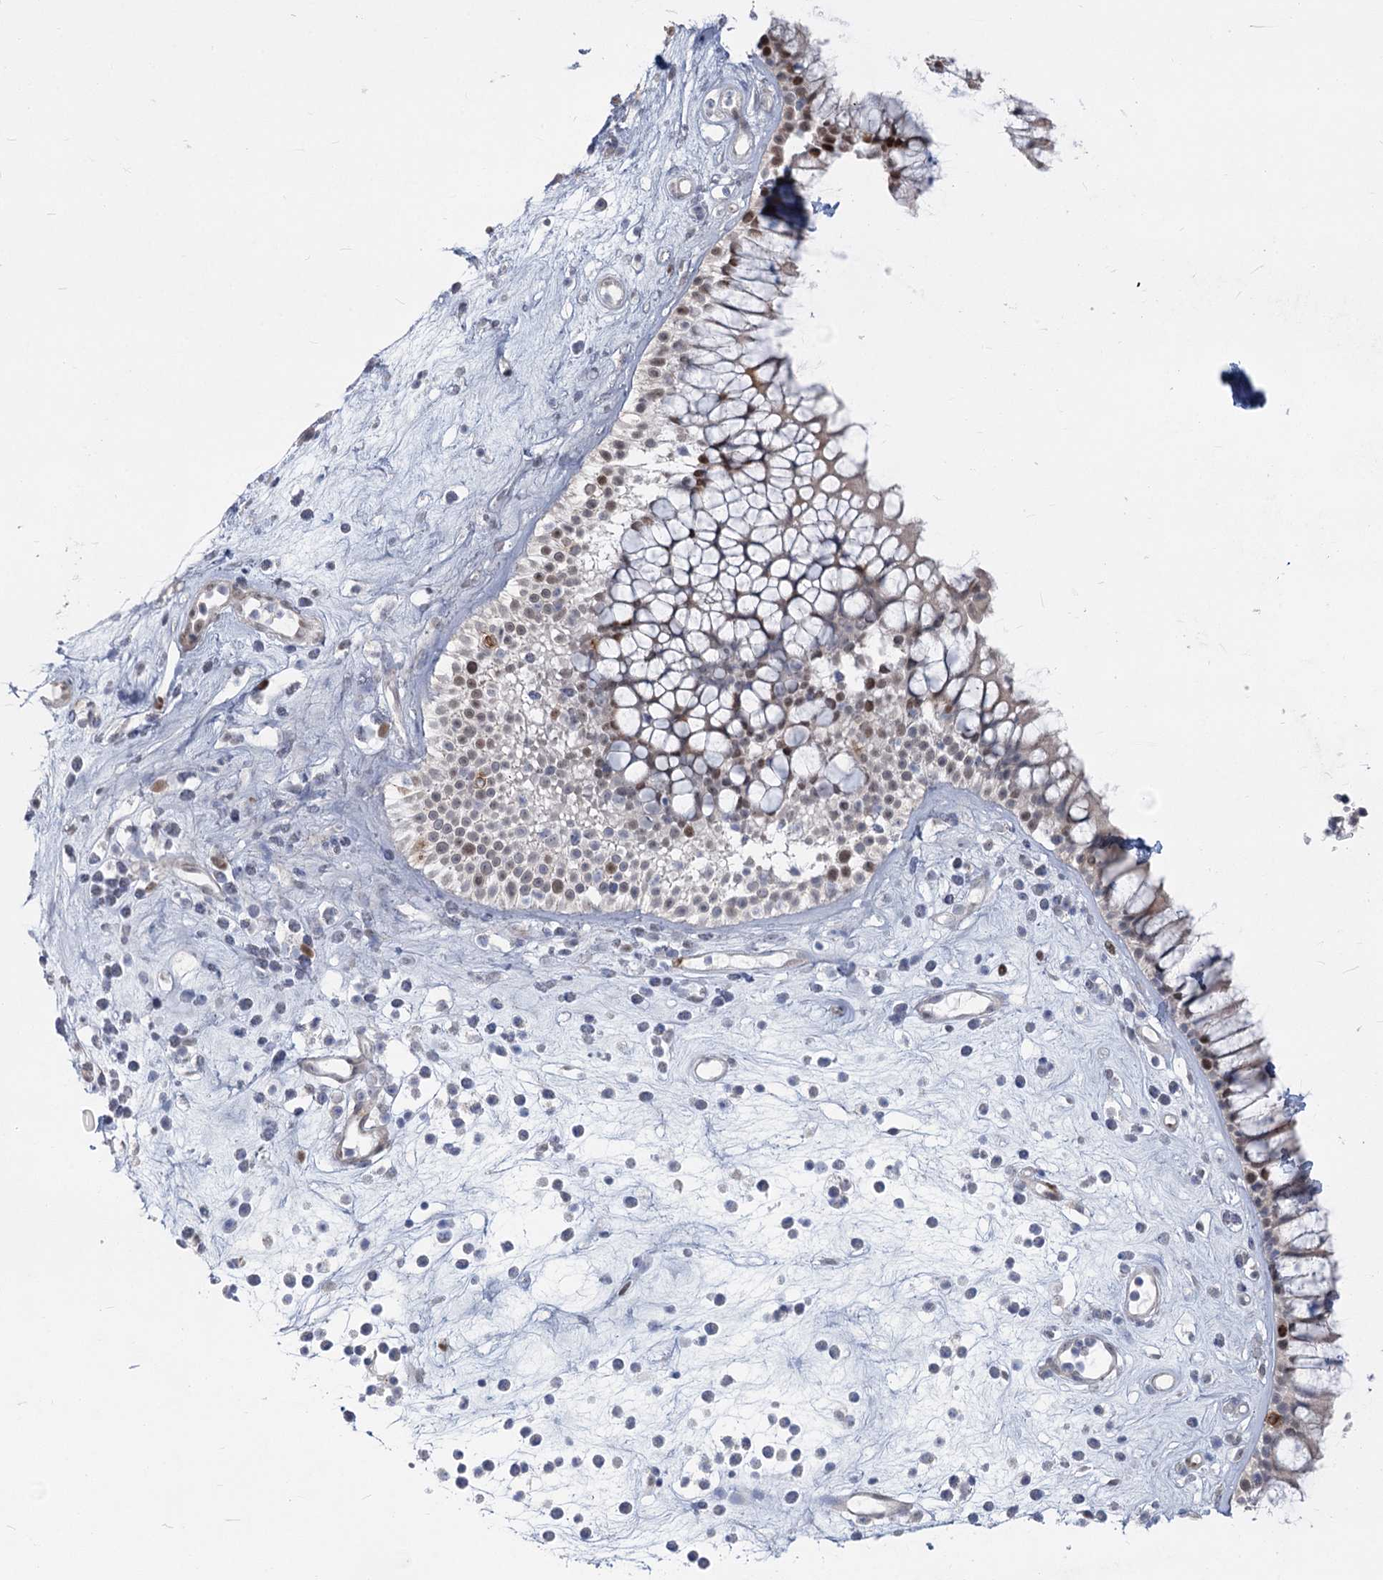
{"staining": {"intensity": "weak", "quantity": "25%-75%", "location": "nuclear"}, "tissue": "nasopharynx", "cell_type": "Respiratory epithelial cells", "image_type": "normal", "snomed": [{"axis": "morphology", "description": "Normal tissue, NOS"}, {"axis": "morphology", "description": "Inflammation, NOS"}, {"axis": "topography", "description": "Nasopharynx"}], "caption": "Respiratory epithelial cells display low levels of weak nuclear positivity in approximately 25%-75% of cells in normal nasopharynx.", "gene": "ABITRAM", "patient": {"sex": "male", "age": 29}}